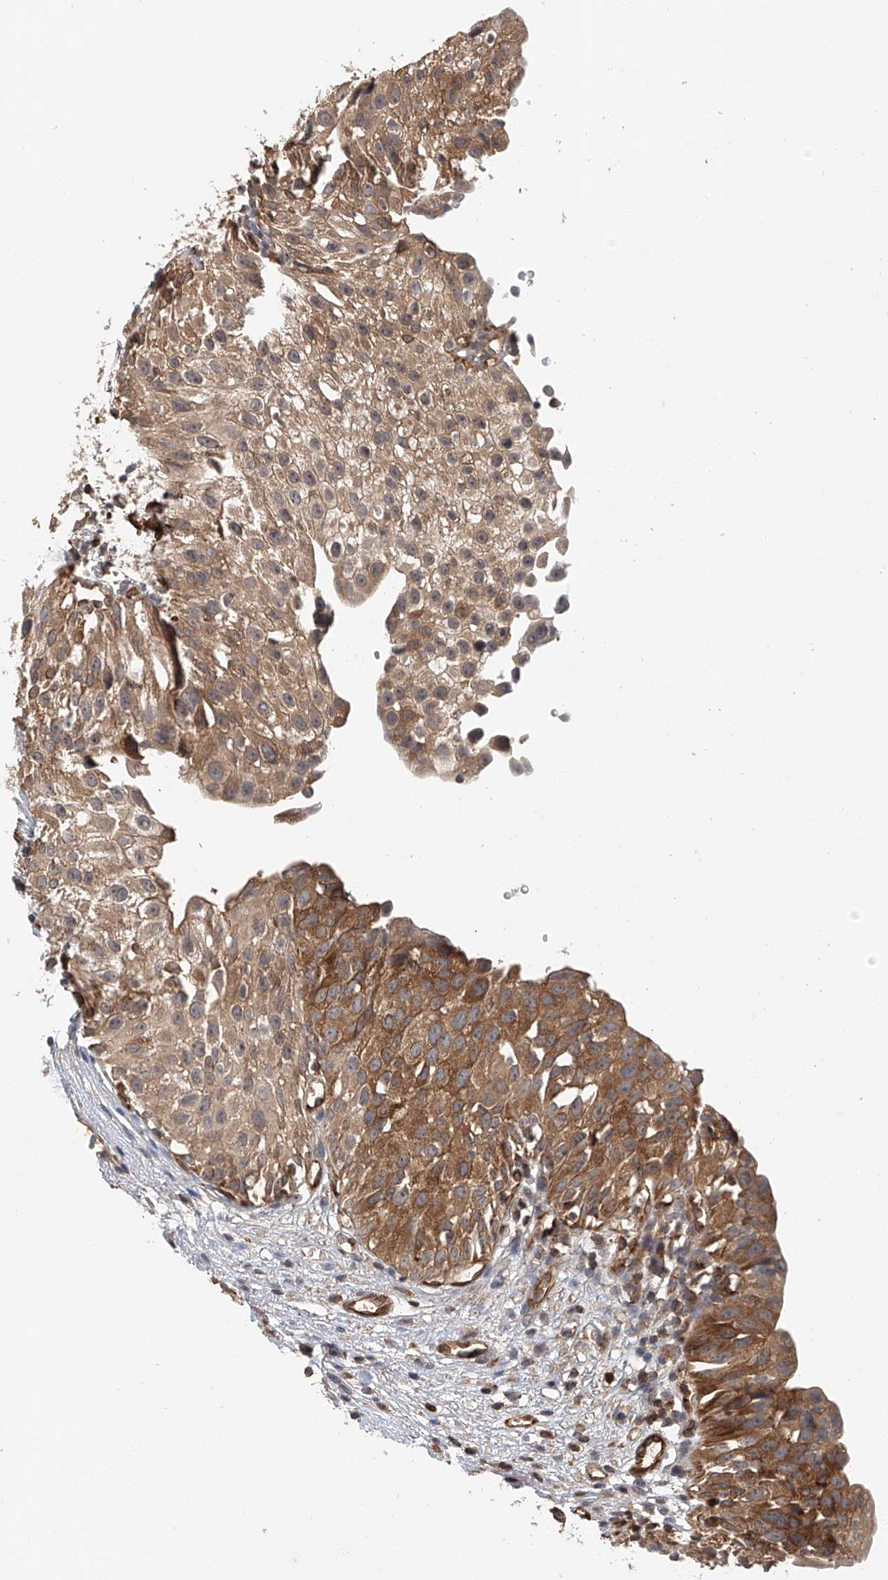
{"staining": {"intensity": "moderate", "quantity": ">75%", "location": "cytoplasmic/membranous"}, "tissue": "urinary bladder", "cell_type": "Urothelial cells", "image_type": "normal", "snomed": [{"axis": "morphology", "description": "Normal tissue, NOS"}, {"axis": "topography", "description": "Urinary bladder"}], "caption": "Protein expression analysis of unremarkable human urinary bladder reveals moderate cytoplasmic/membranous staining in approximately >75% of urothelial cells. (DAB IHC with brightfield microscopy, high magnification).", "gene": "FRYL", "patient": {"sex": "male", "age": 51}}